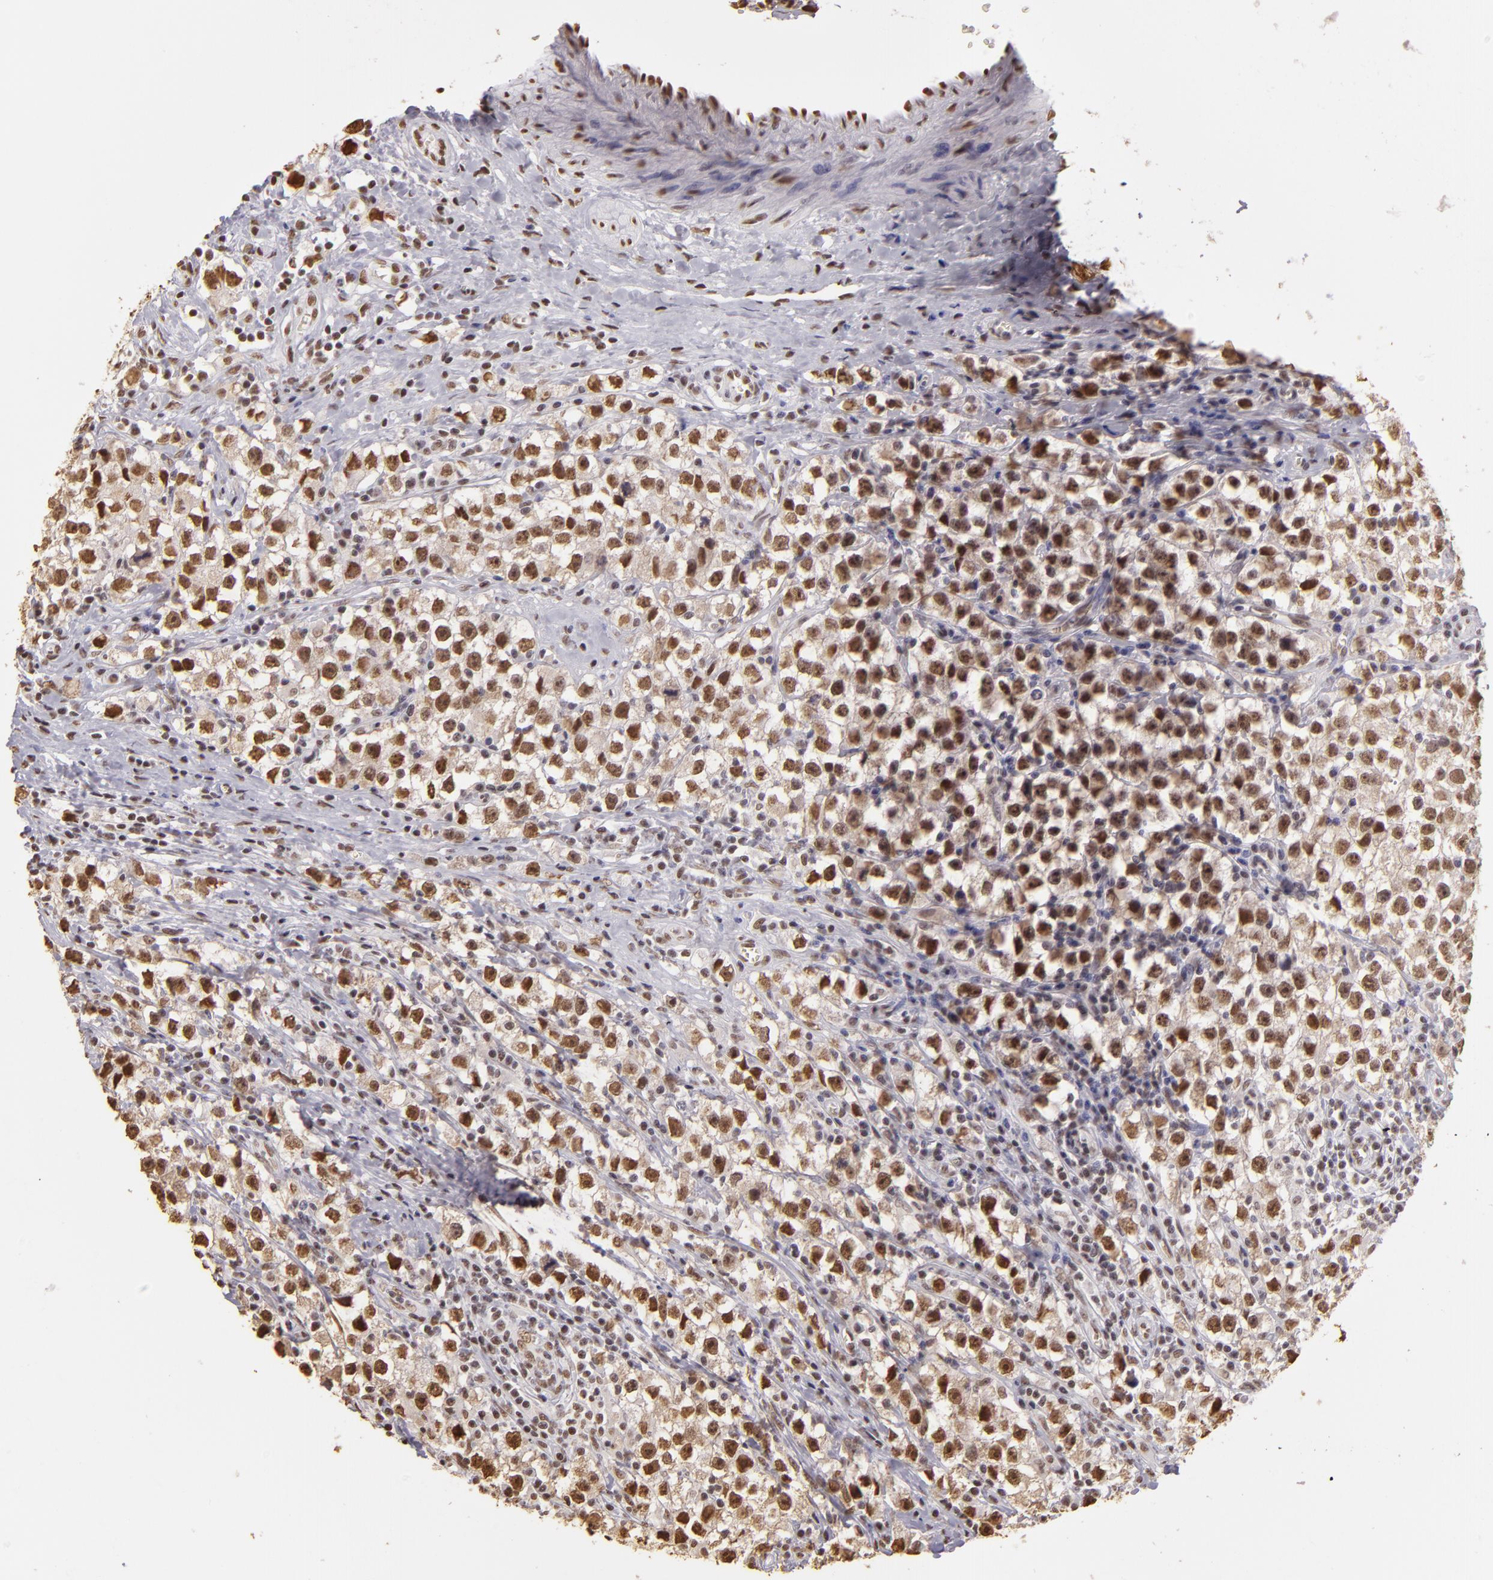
{"staining": {"intensity": "moderate", "quantity": "25%-75%", "location": "nuclear"}, "tissue": "testis cancer", "cell_type": "Tumor cells", "image_type": "cancer", "snomed": [{"axis": "morphology", "description": "Seminoma, NOS"}, {"axis": "topography", "description": "Testis"}], "caption": "Moderate nuclear protein staining is identified in approximately 25%-75% of tumor cells in seminoma (testis). (brown staining indicates protein expression, while blue staining denotes nuclei).", "gene": "PAPOLA", "patient": {"sex": "male", "age": 35}}